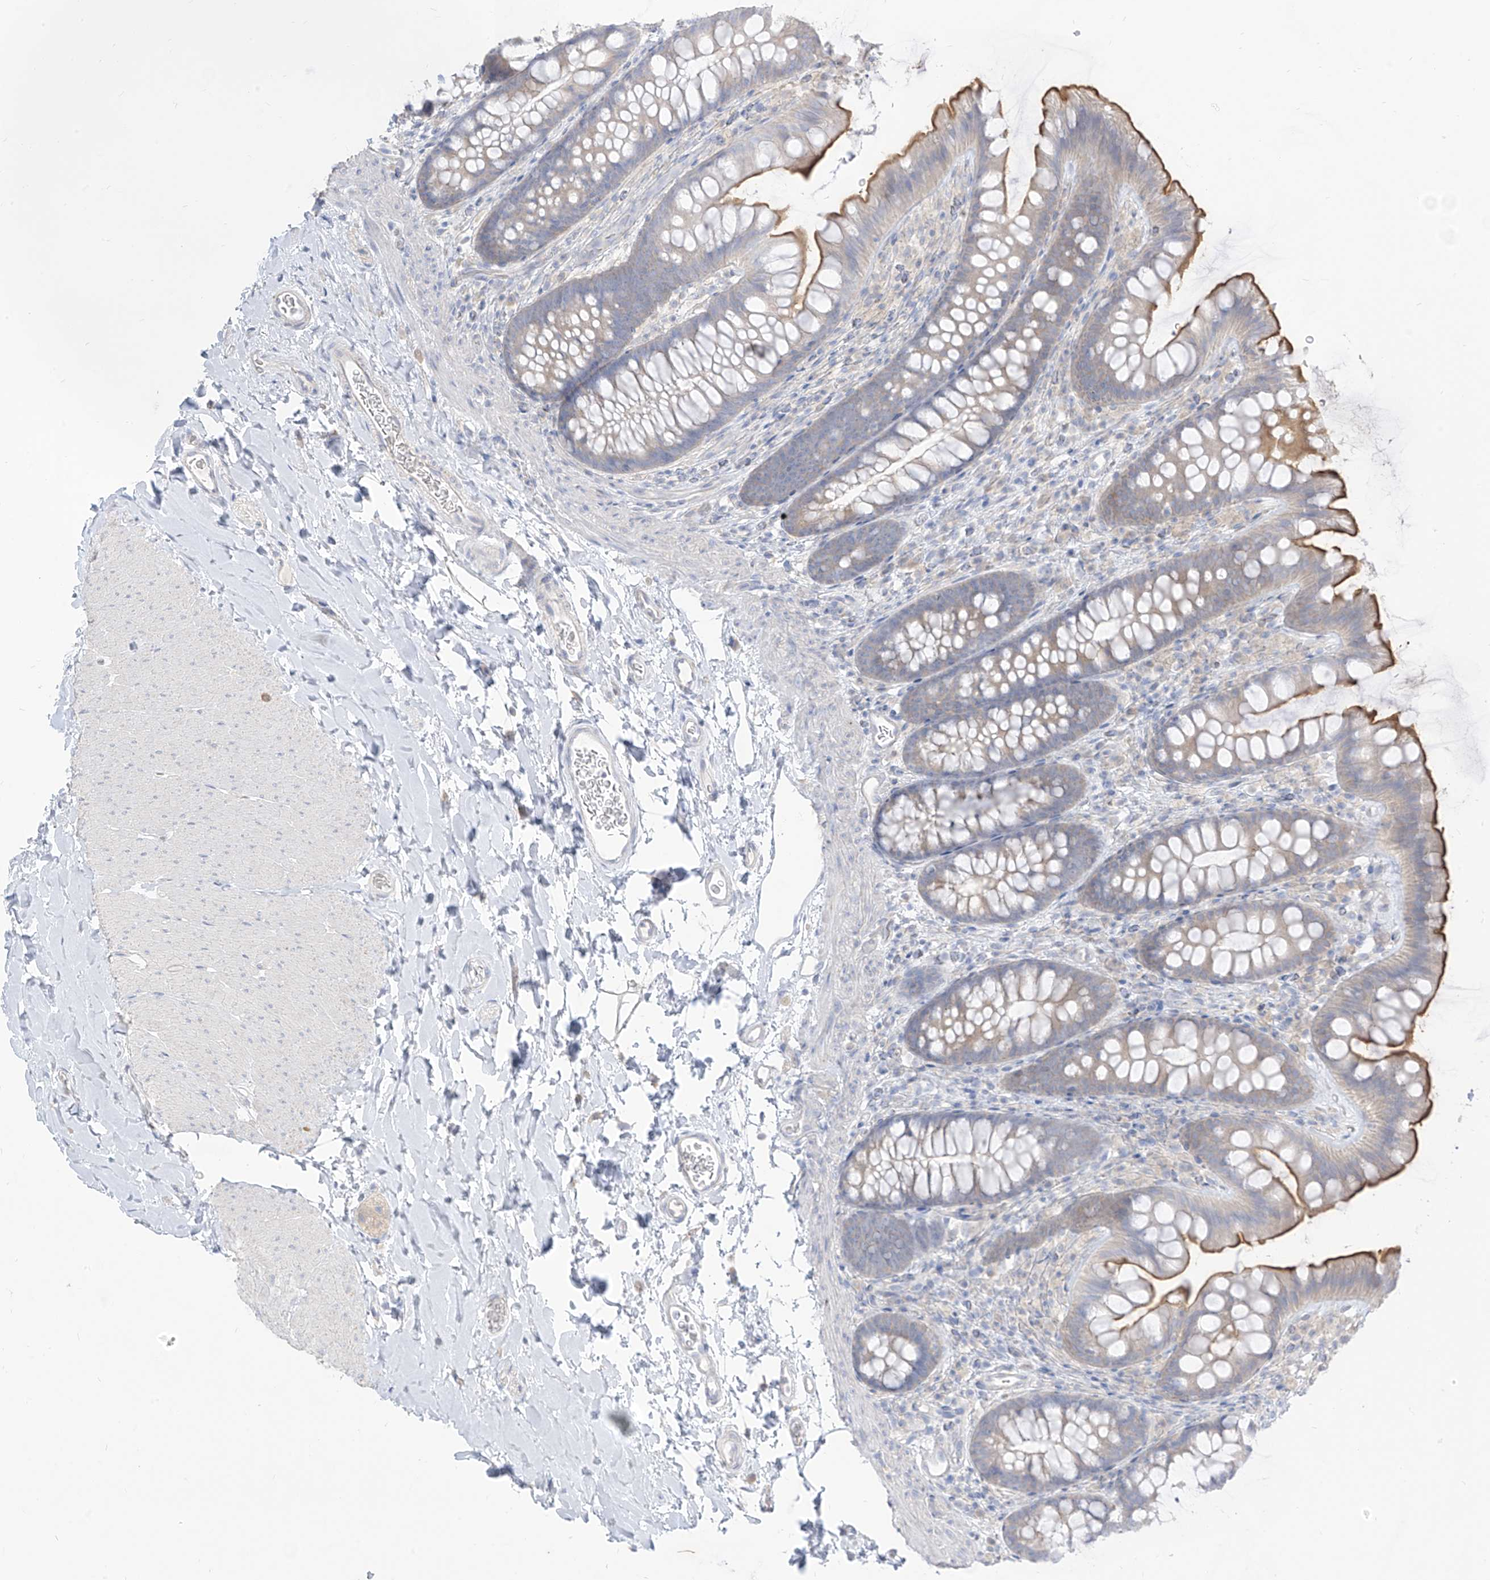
{"staining": {"intensity": "negative", "quantity": "none", "location": "none"}, "tissue": "colon", "cell_type": "Endothelial cells", "image_type": "normal", "snomed": [{"axis": "morphology", "description": "Normal tissue, NOS"}, {"axis": "topography", "description": "Colon"}], "caption": "This is an IHC photomicrograph of benign colon. There is no expression in endothelial cells.", "gene": "ARHGEF40", "patient": {"sex": "female", "age": 62}}